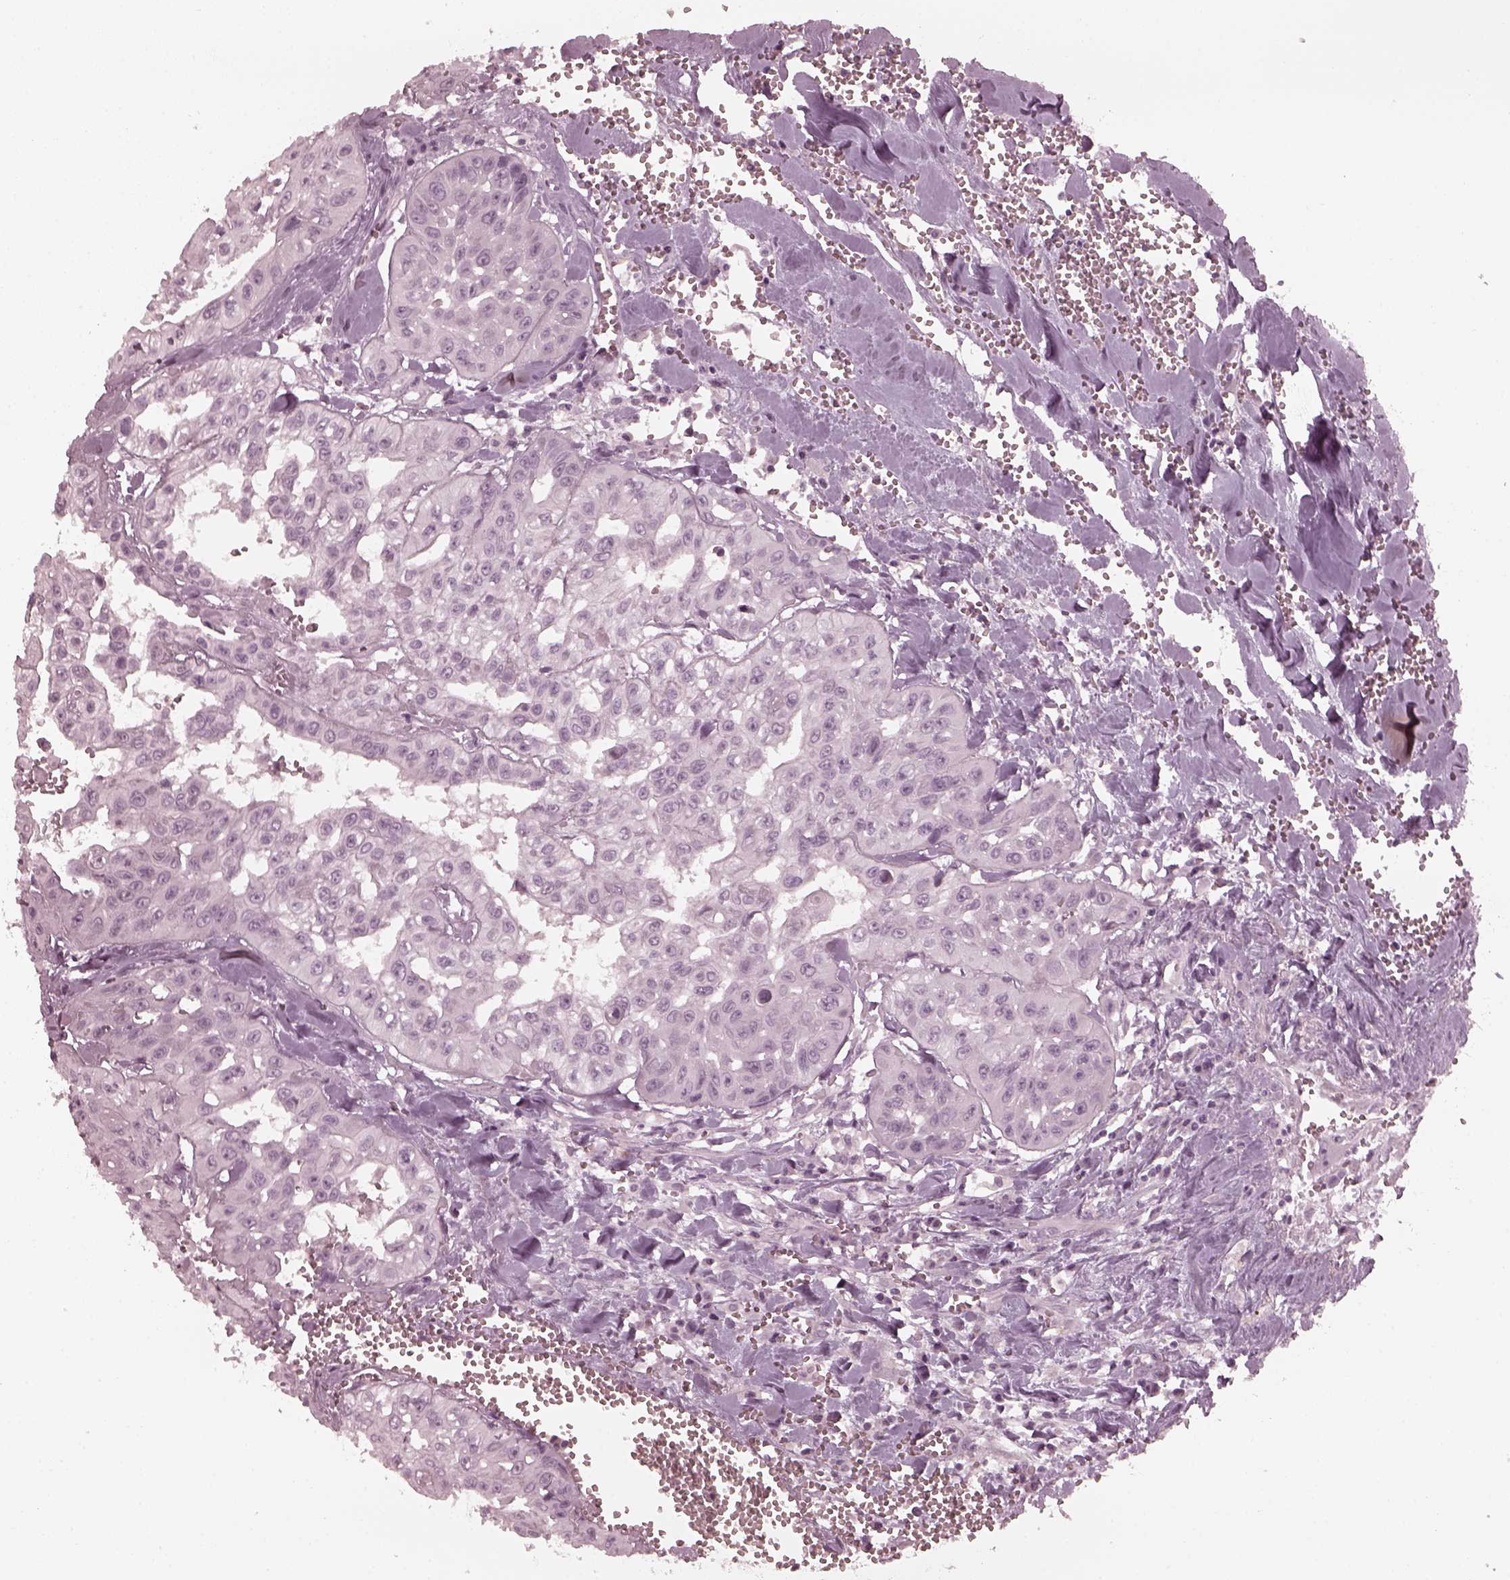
{"staining": {"intensity": "negative", "quantity": "none", "location": "none"}, "tissue": "head and neck cancer", "cell_type": "Tumor cells", "image_type": "cancer", "snomed": [{"axis": "morphology", "description": "Adenocarcinoma, NOS"}, {"axis": "topography", "description": "Head-Neck"}], "caption": "Immunohistochemical staining of head and neck cancer (adenocarcinoma) reveals no significant staining in tumor cells.", "gene": "CCDC170", "patient": {"sex": "male", "age": 73}}